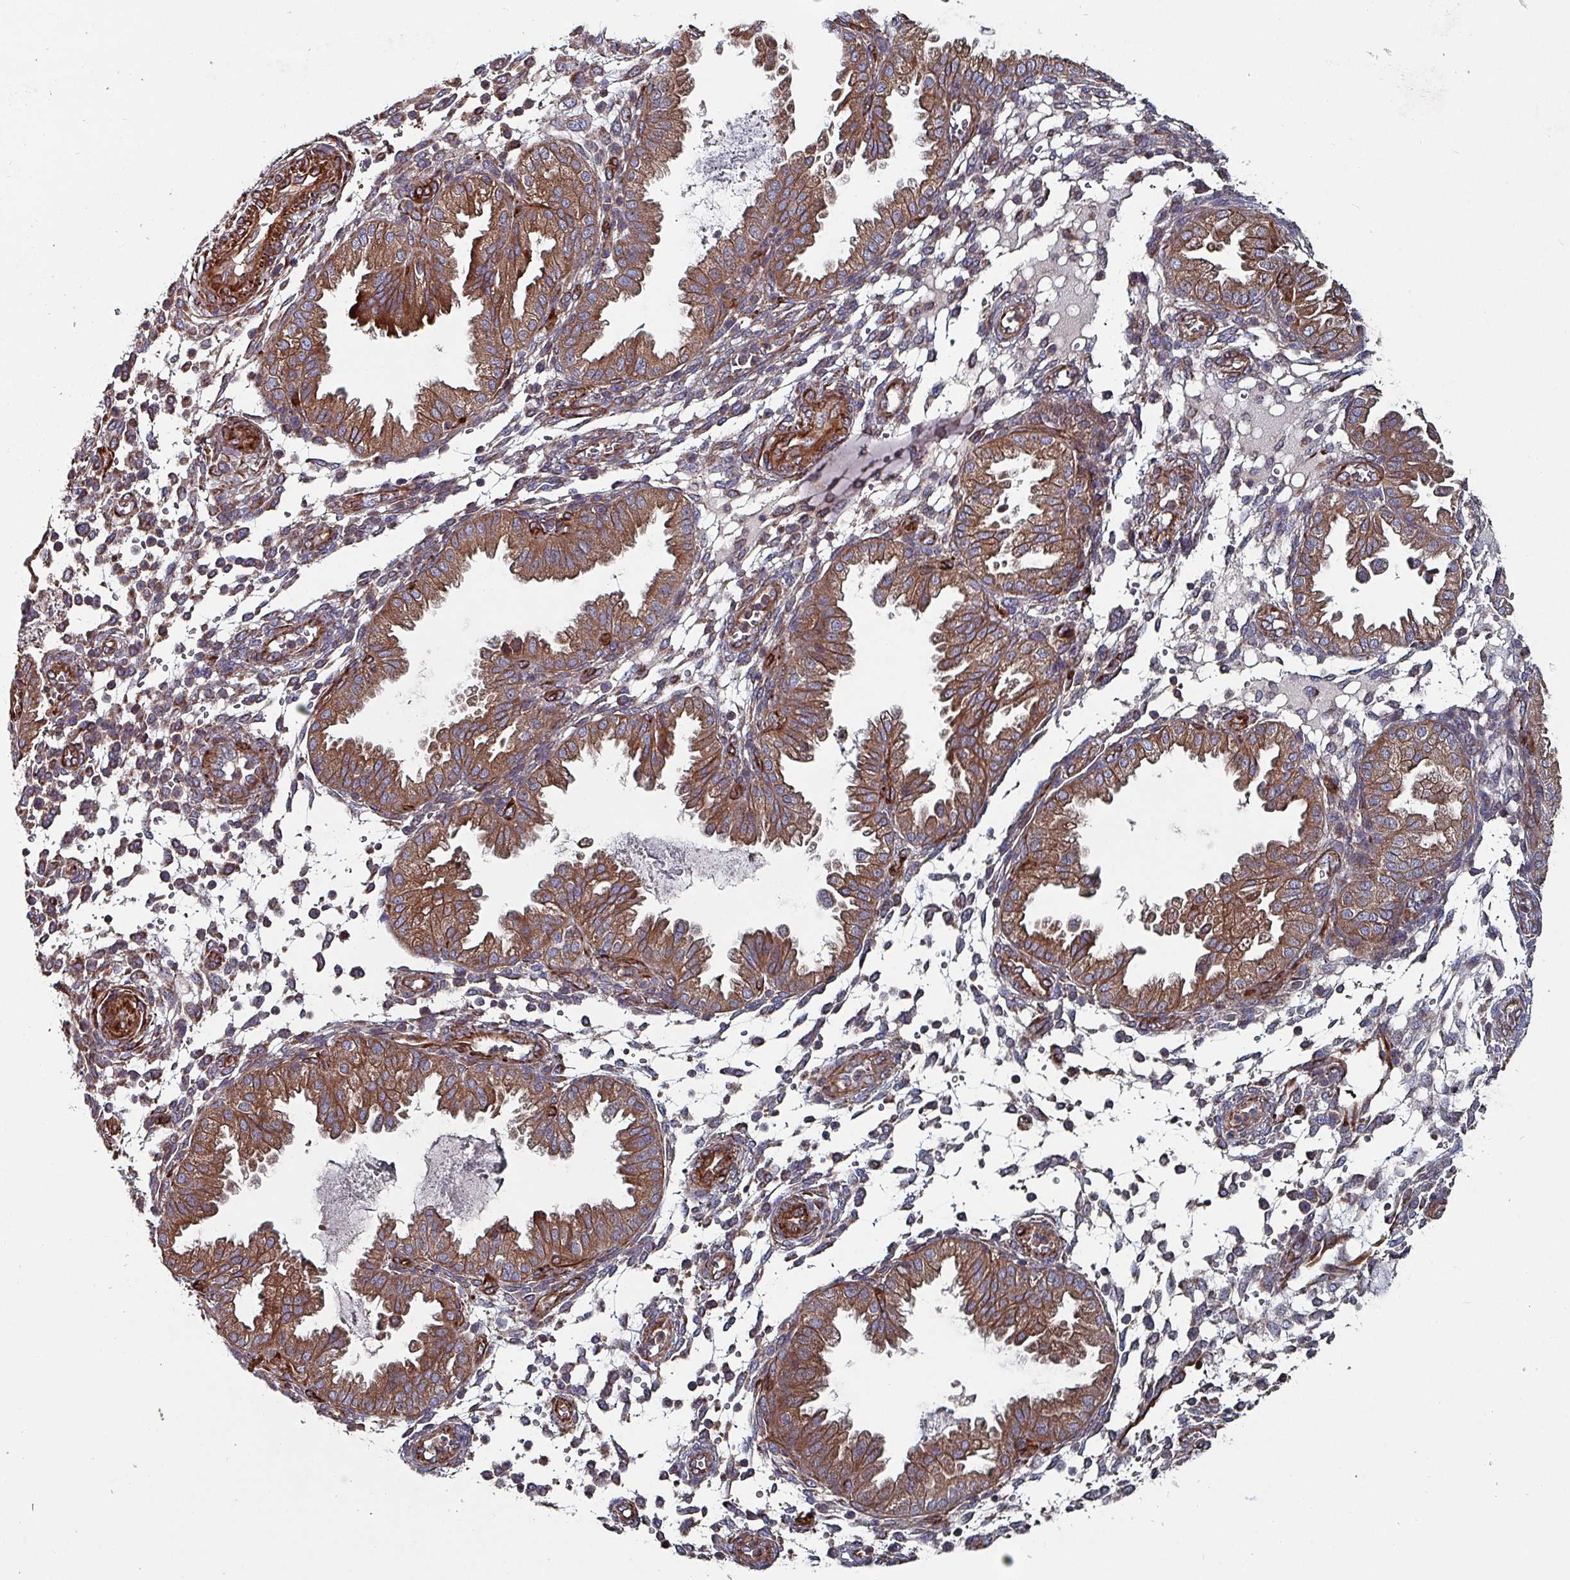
{"staining": {"intensity": "moderate", "quantity": "<25%", "location": "cytoplasmic/membranous"}, "tissue": "endometrium", "cell_type": "Cells in endometrial stroma", "image_type": "normal", "snomed": [{"axis": "morphology", "description": "Normal tissue, NOS"}, {"axis": "topography", "description": "Endometrium"}], "caption": "Approximately <25% of cells in endometrial stroma in unremarkable human endometrium demonstrate moderate cytoplasmic/membranous protein expression as visualized by brown immunohistochemical staining.", "gene": "ANO10", "patient": {"sex": "female", "age": 33}}